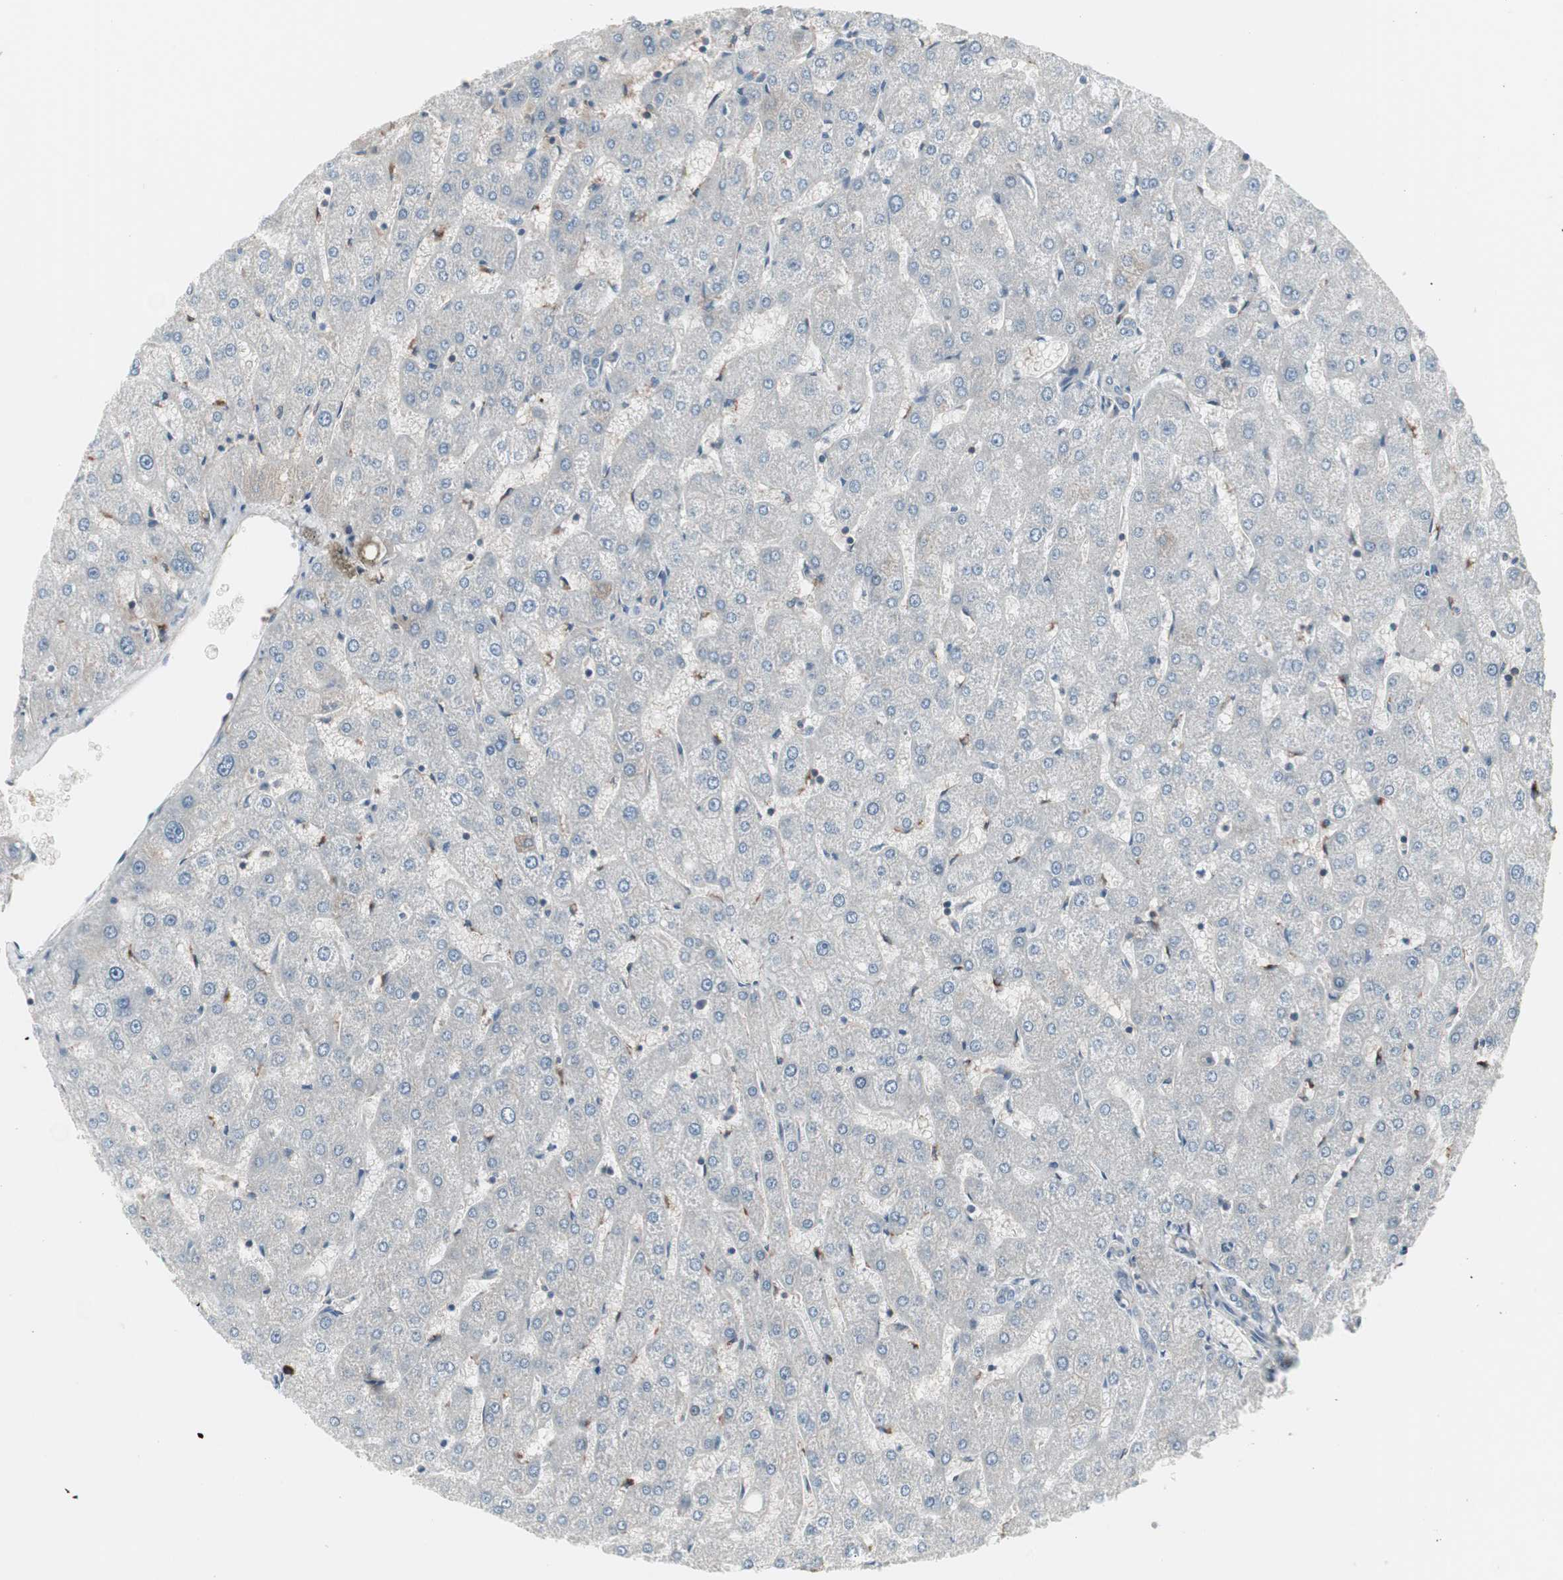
{"staining": {"intensity": "negative", "quantity": "none", "location": "none"}, "tissue": "liver", "cell_type": "Cholangiocytes", "image_type": "normal", "snomed": [{"axis": "morphology", "description": "Normal tissue, NOS"}, {"axis": "topography", "description": "Liver"}], "caption": "High power microscopy image of an immunohistochemistry histopathology image of benign liver, revealing no significant staining in cholangiocytes. The staining was performed using DAB to visualize the protein expression in brown, while the nuclei were stained in blue with hematoxylin (Magnification: 20x).", "gene": "ZSCAN32", "patient": {"sex": "male", "age": 67}}